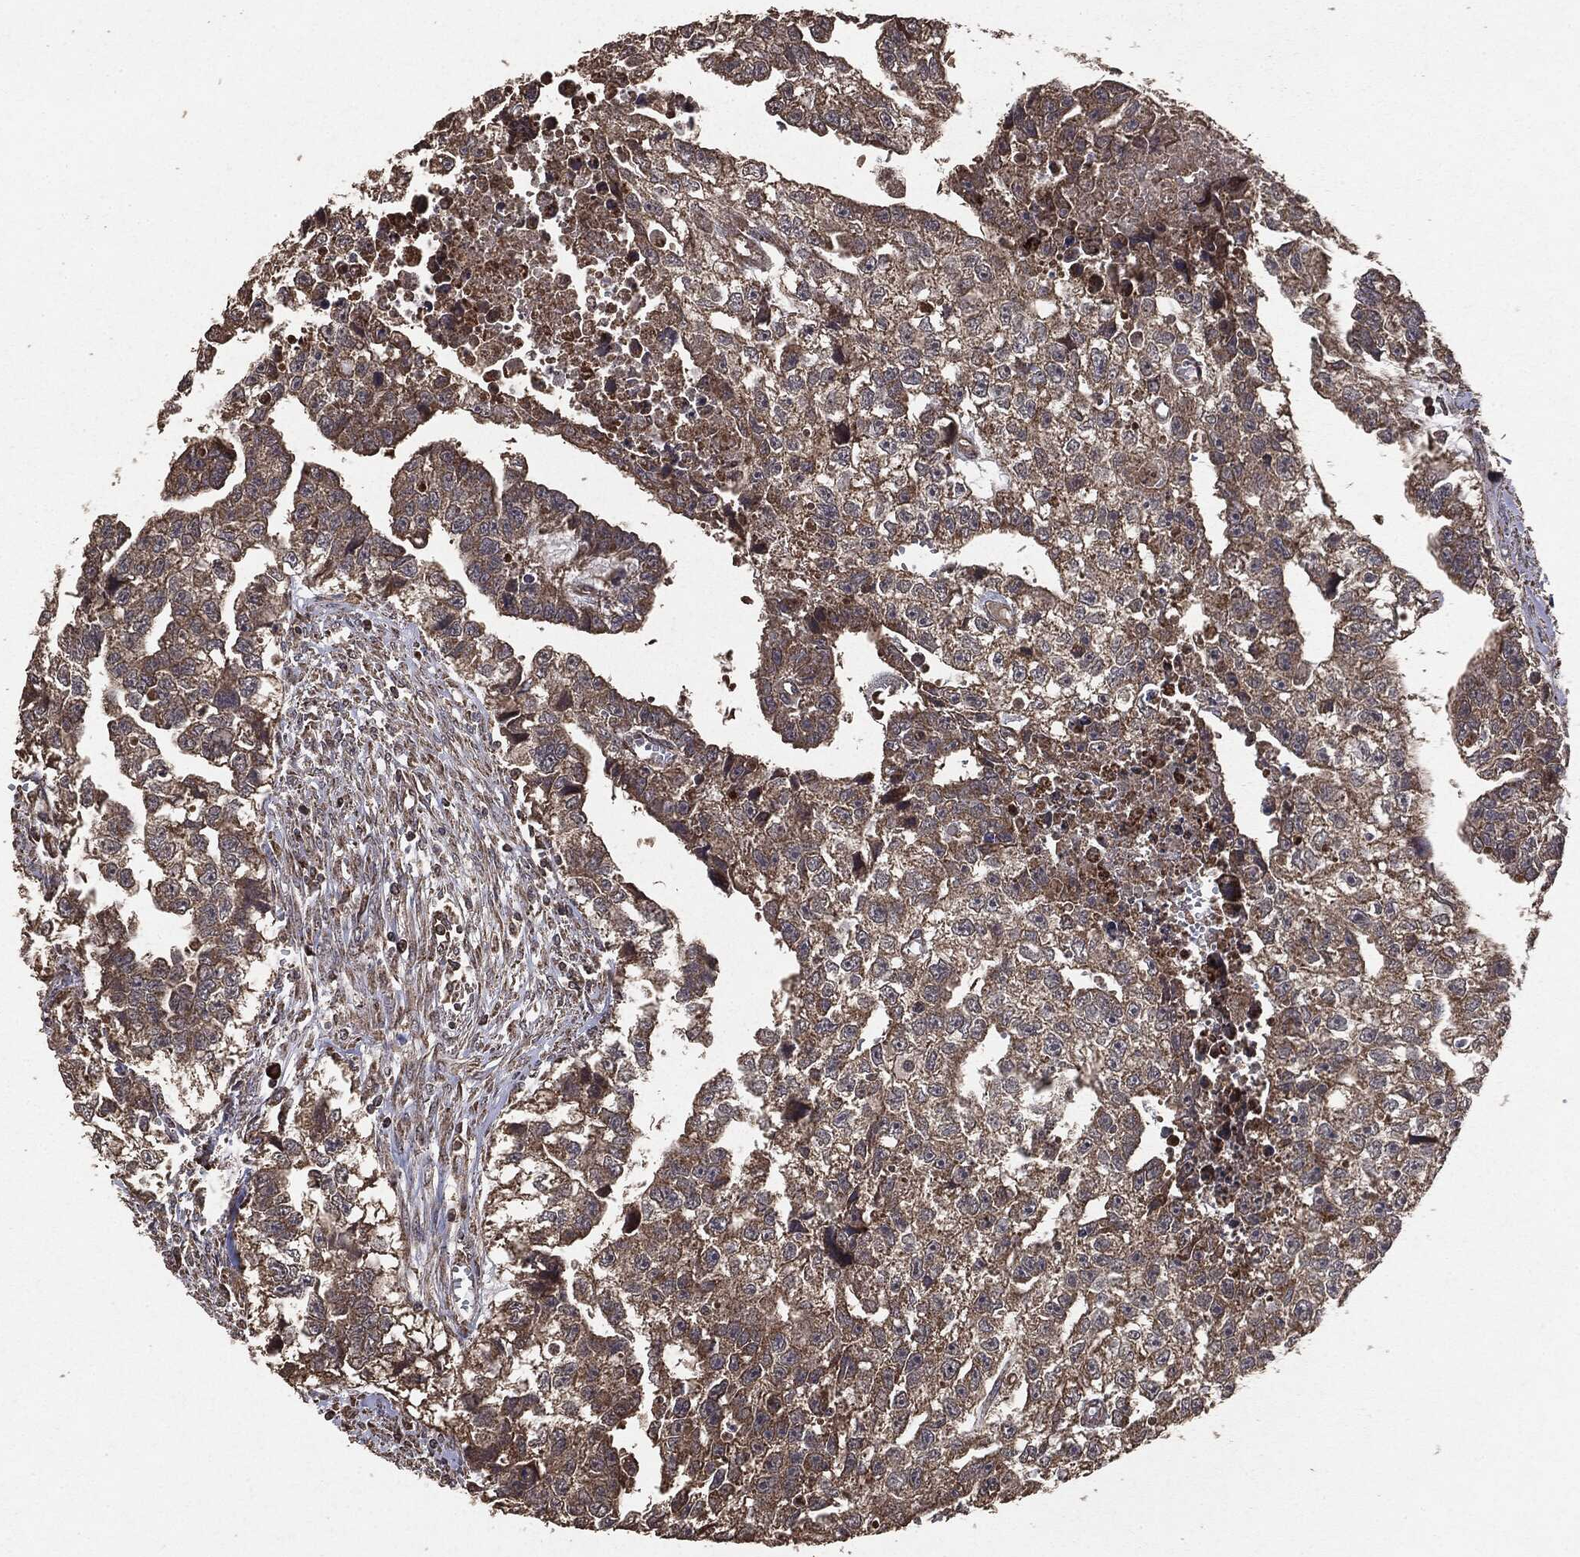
{"staining": {"intensity": "moderate", "quantity": ">75%", "location": "cytoplasmic/membranous"}, "tissue": "testis cancer", "cell_type": "Tumor cells", "image_type": "cancer", "snomed": [{"axis": "morphology", "description": "Carcinoma, Embryonal, NOS"}, {"axis": "morphology", "description": "Teratoma, malignant, NOS"}, {"axis": "topography", "description": "Testis"}], "caption": "Tumor cells reveal medium levels of moderate cytoplasmic/membranous positivity in approximately >75% of cells in testis cancer (embryonal carcinoma).", "gene": "MTOR", "patient": {"sex": "male", "age": 44}}